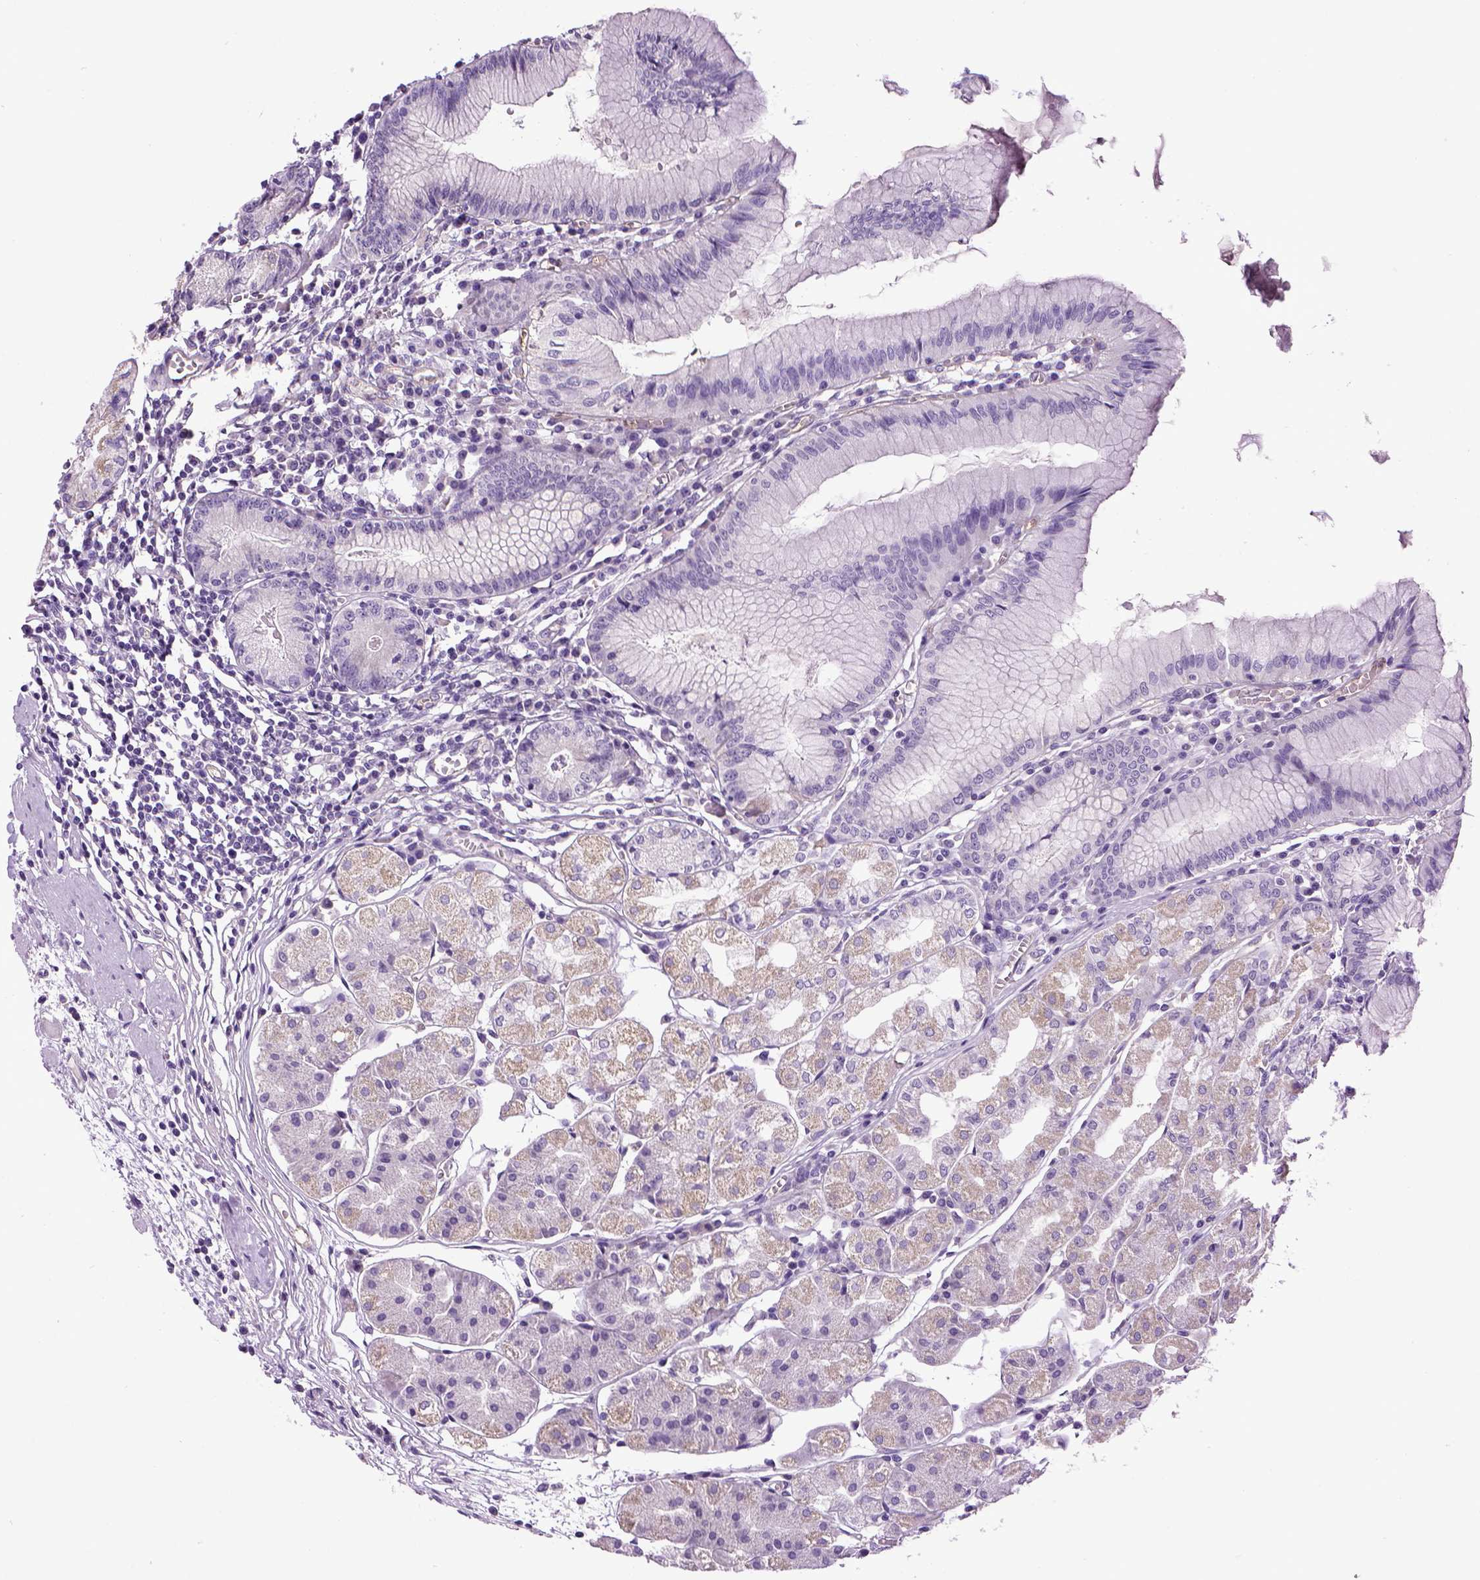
{"staining": {"intensity": "weak", "quantity": "<25%", "location": "cytoplasmic/membranous"}, "tissue": "stomach", "cell_type": "Glandular cells", "image_type": "normal", "snomed": [{"axis": "morphology", "description": "Normal tissue, NOS"}, {"axis": "topography", "description": "Stomach"}], "caption": "The photomicrograph exhibits no staining of glandular cells in normal stomach.", "gene": "ENG", "patient": {"sex": "male", "age": 55}}